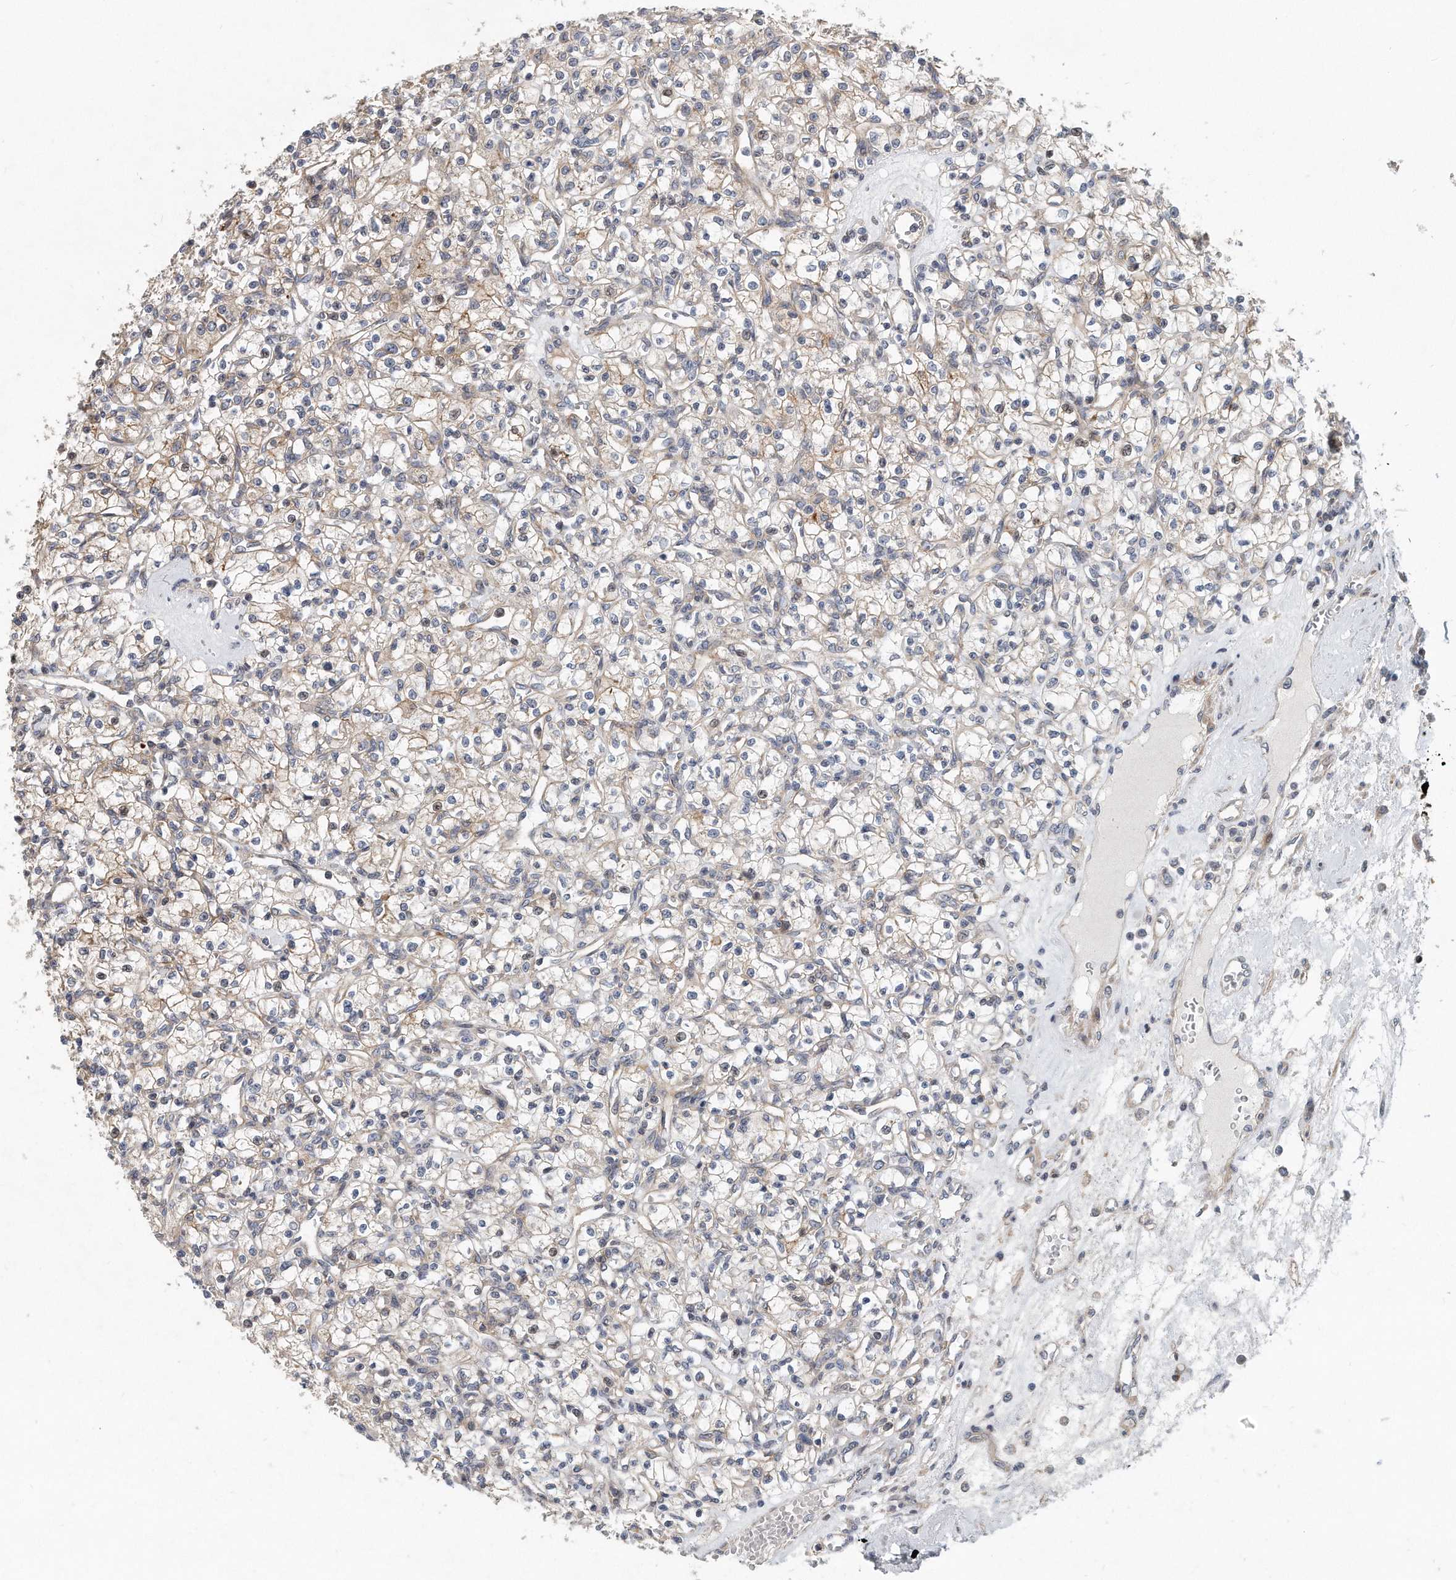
{"staining": {"intensity": "weak", "quantity": "25%-75%", "location": "cytoplasmic/membranous"}, "tissue": "renal cancer", "cell_type": "Tumor cells", "image_type": "cancer", "snomed": [{"axis": "morphology", "description": "Adenocarcinoma, NOS"}, {"axis": "topography", "description": "Kidney"}], "caption": "Adenocarcinoma (renal) stained for a protein reveals weak cytoplasmic/membranous positivity in tumor cells.", "gene": "PCDH8", "patient": {"sex": "female", "age": 59}}